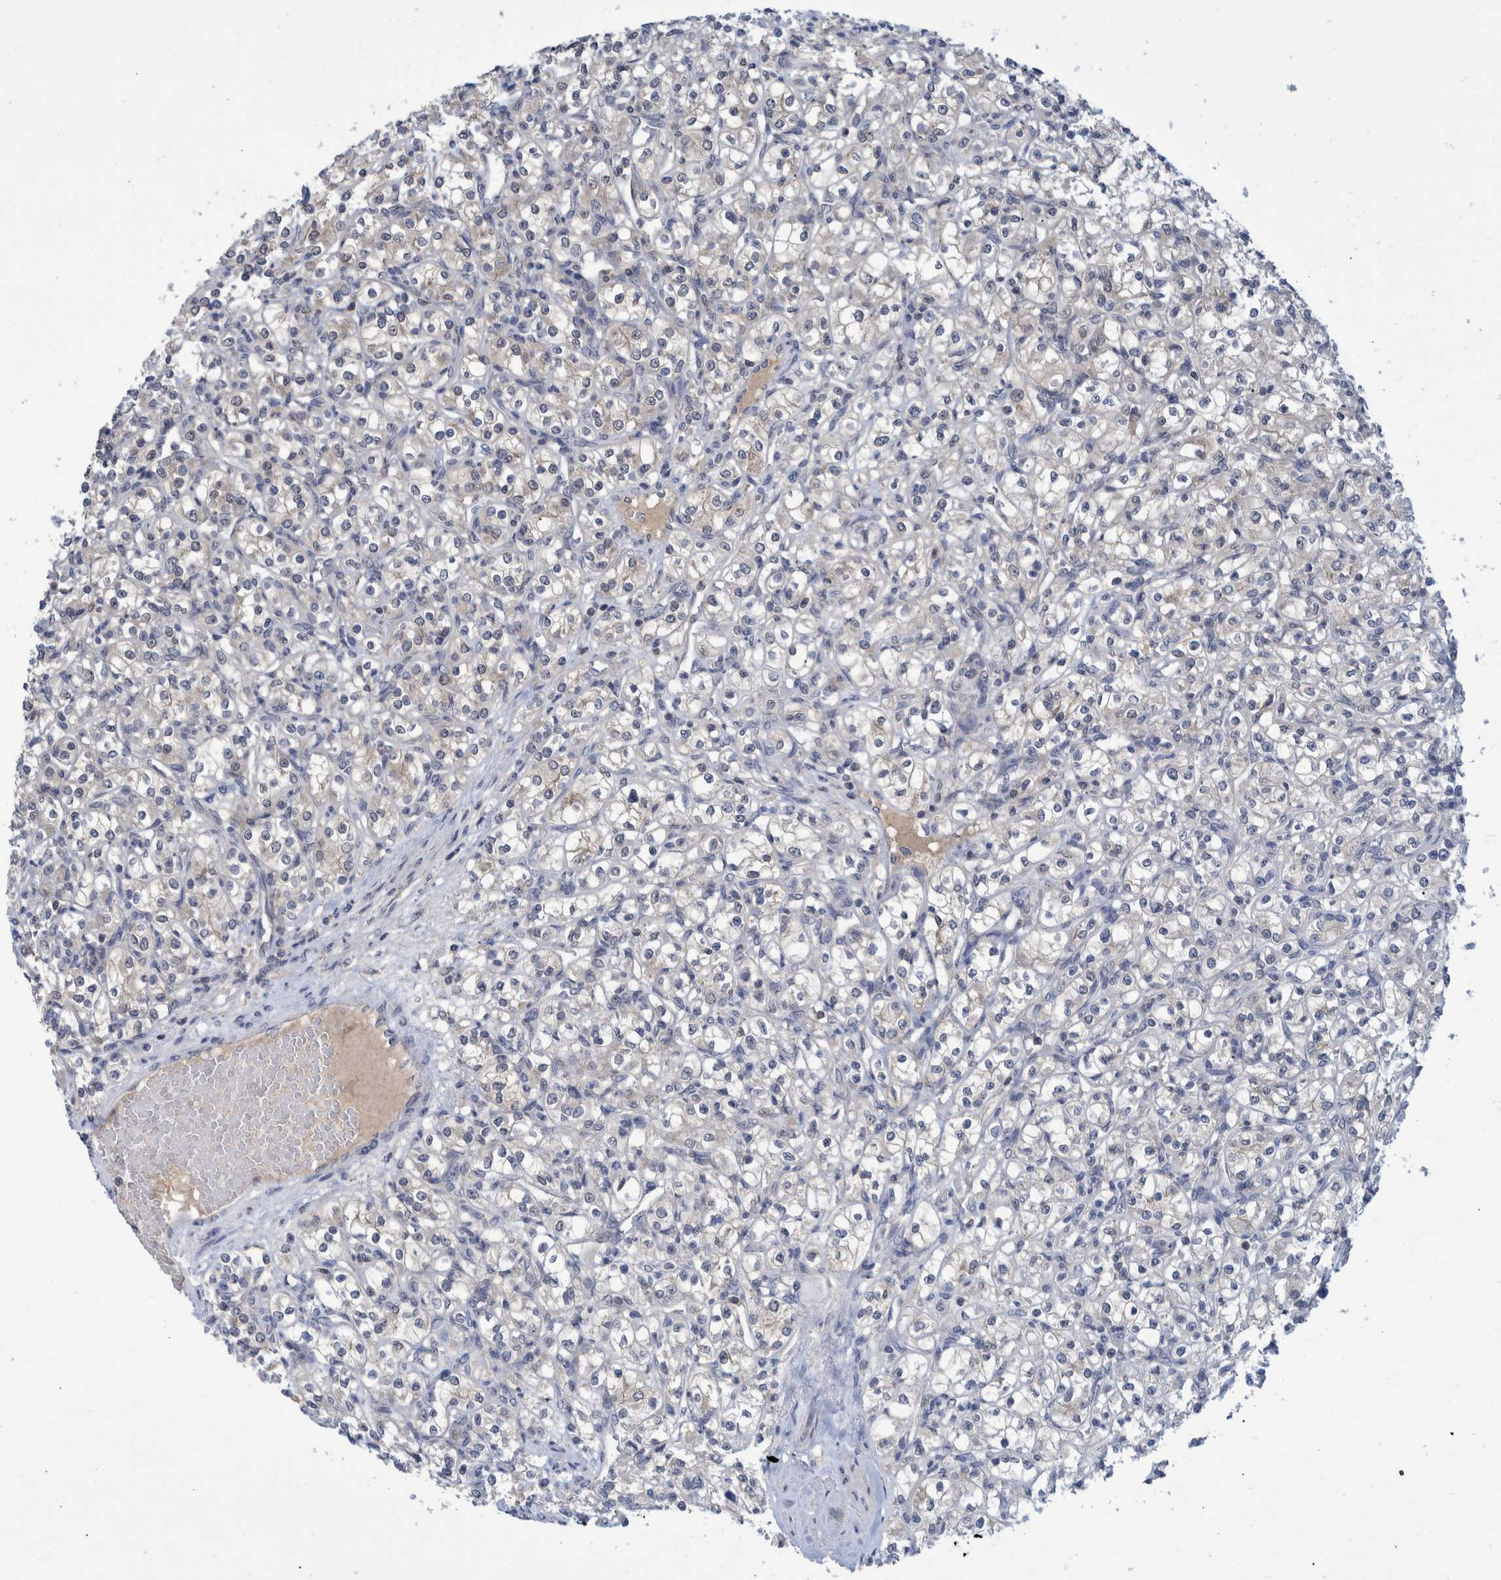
{"staining": {"intensity": "negative", "quantity": "none", "location": "none"}, "tissue": "renal cancer", "cell_type": "Tumor cells", "image_type": "cancer", "snomed": [{"axis": "morphology", "description": "Adenocarcinoma, NOS"}, {"axis": "topography", "description": "Kidney"}], "caption": "Immunohistochemical staining of renal cancer (adenocarcinoma) demonstrates no significant positivity in tumor cells.", "gene": "PCYT2", "patient": {"sex": "male", "age": 77}}